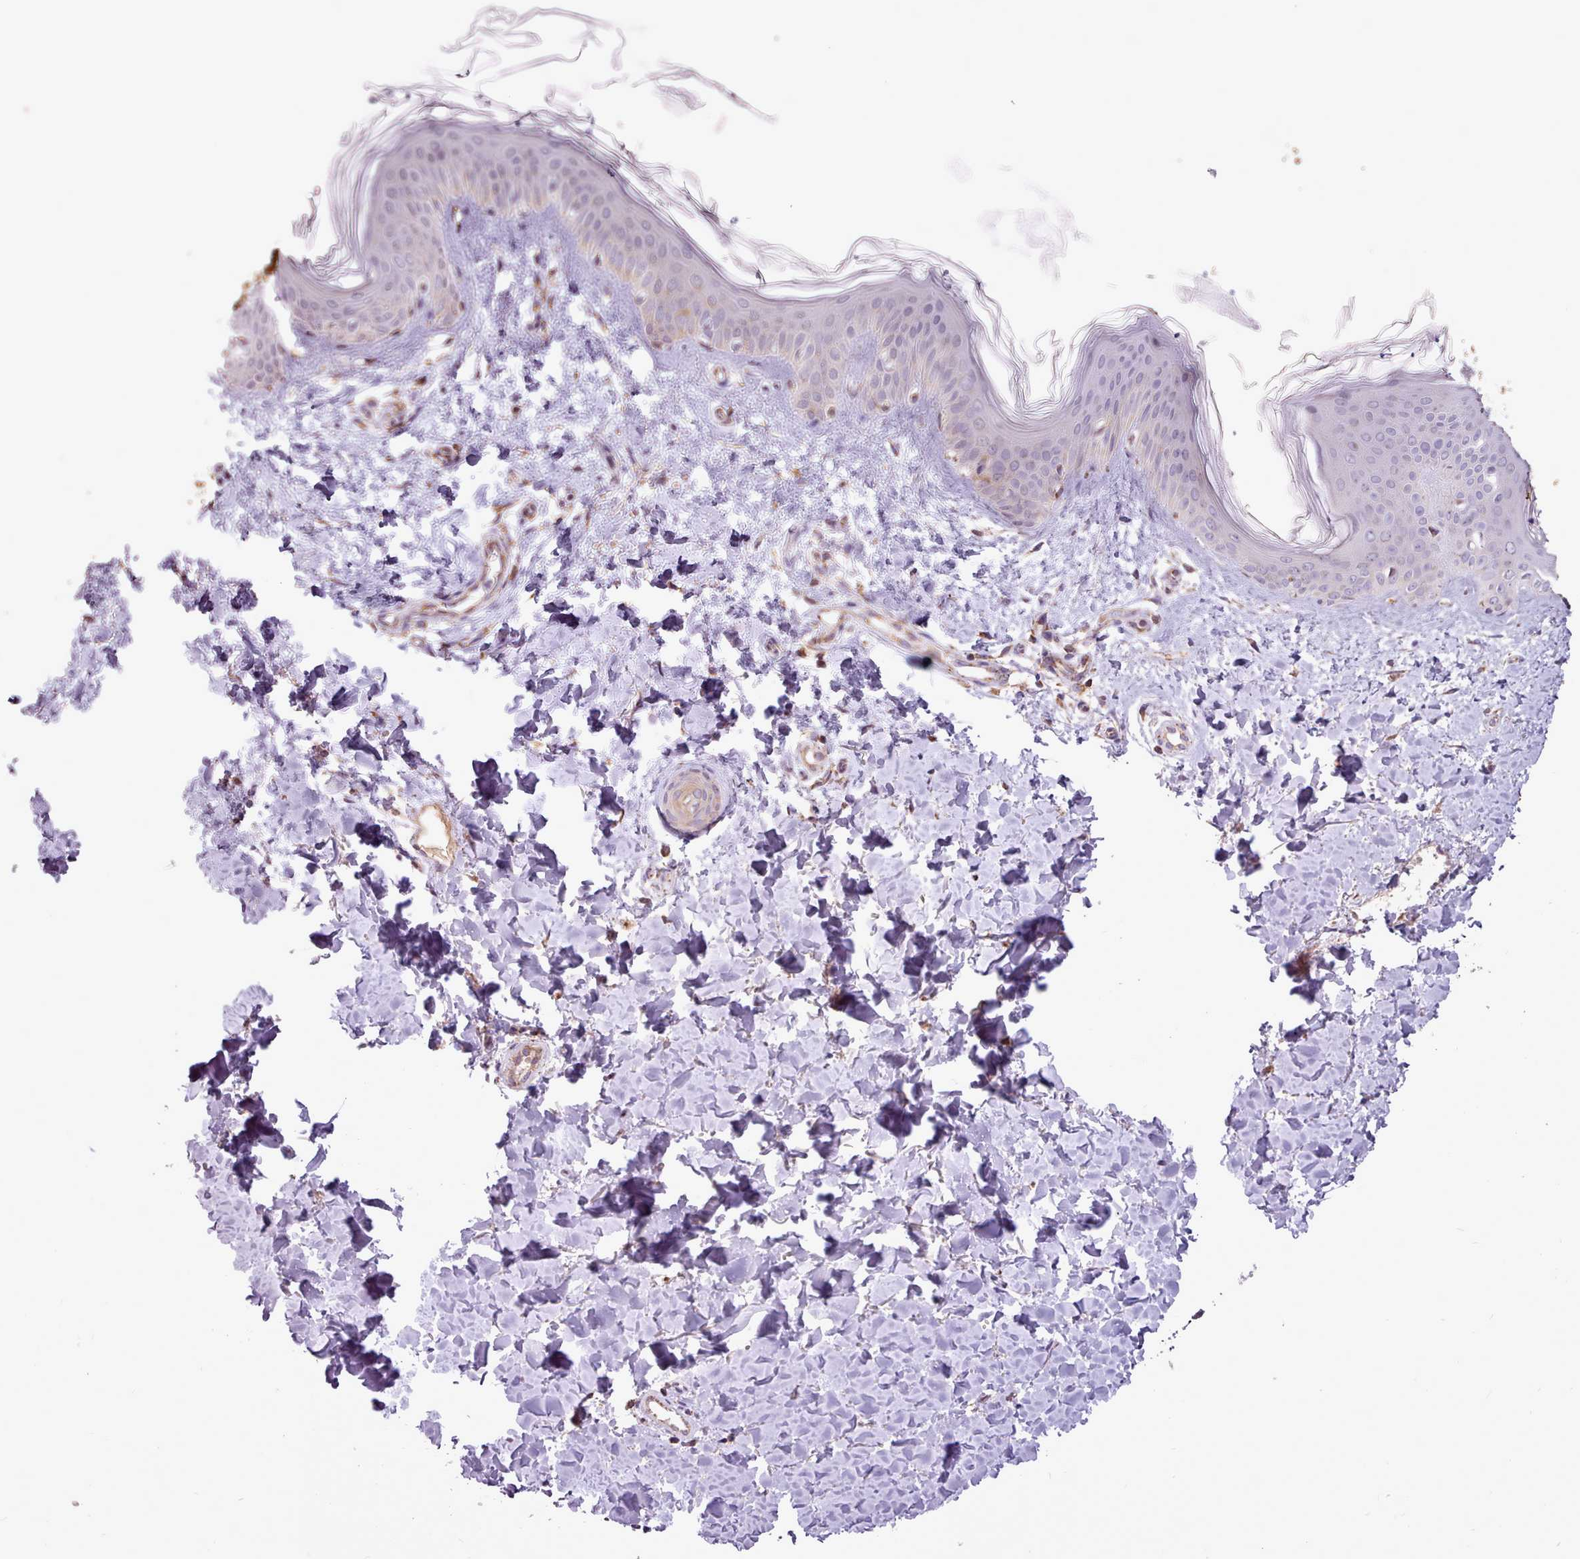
{"staining": {"intensity": "moderate", "quantity": ">75%", "location": "cytoplasmic/membranous"}, "tissue": "skin", "cell_type": "Fibroblasts", "image_type": "normal", "snomed": [{"axis": "morphology", "description": "Normal tissue, NOS"}, {"axis": "topography", "description": "Skin"}], "caption": "Protein staining by immunohistochemistry (IHC) exhibits moderate cytoplasmic/membranous positivity in about >75% of fibroblasts in normal skin. The staining is performed using DAB (3,3'-diaminobenzidine) brown chromogen to label protein expression. The nuclei are counter-stained blue using hematoxylin.", "gene": "LIN7C", "patient": {"sex": "female", "age": 41}}